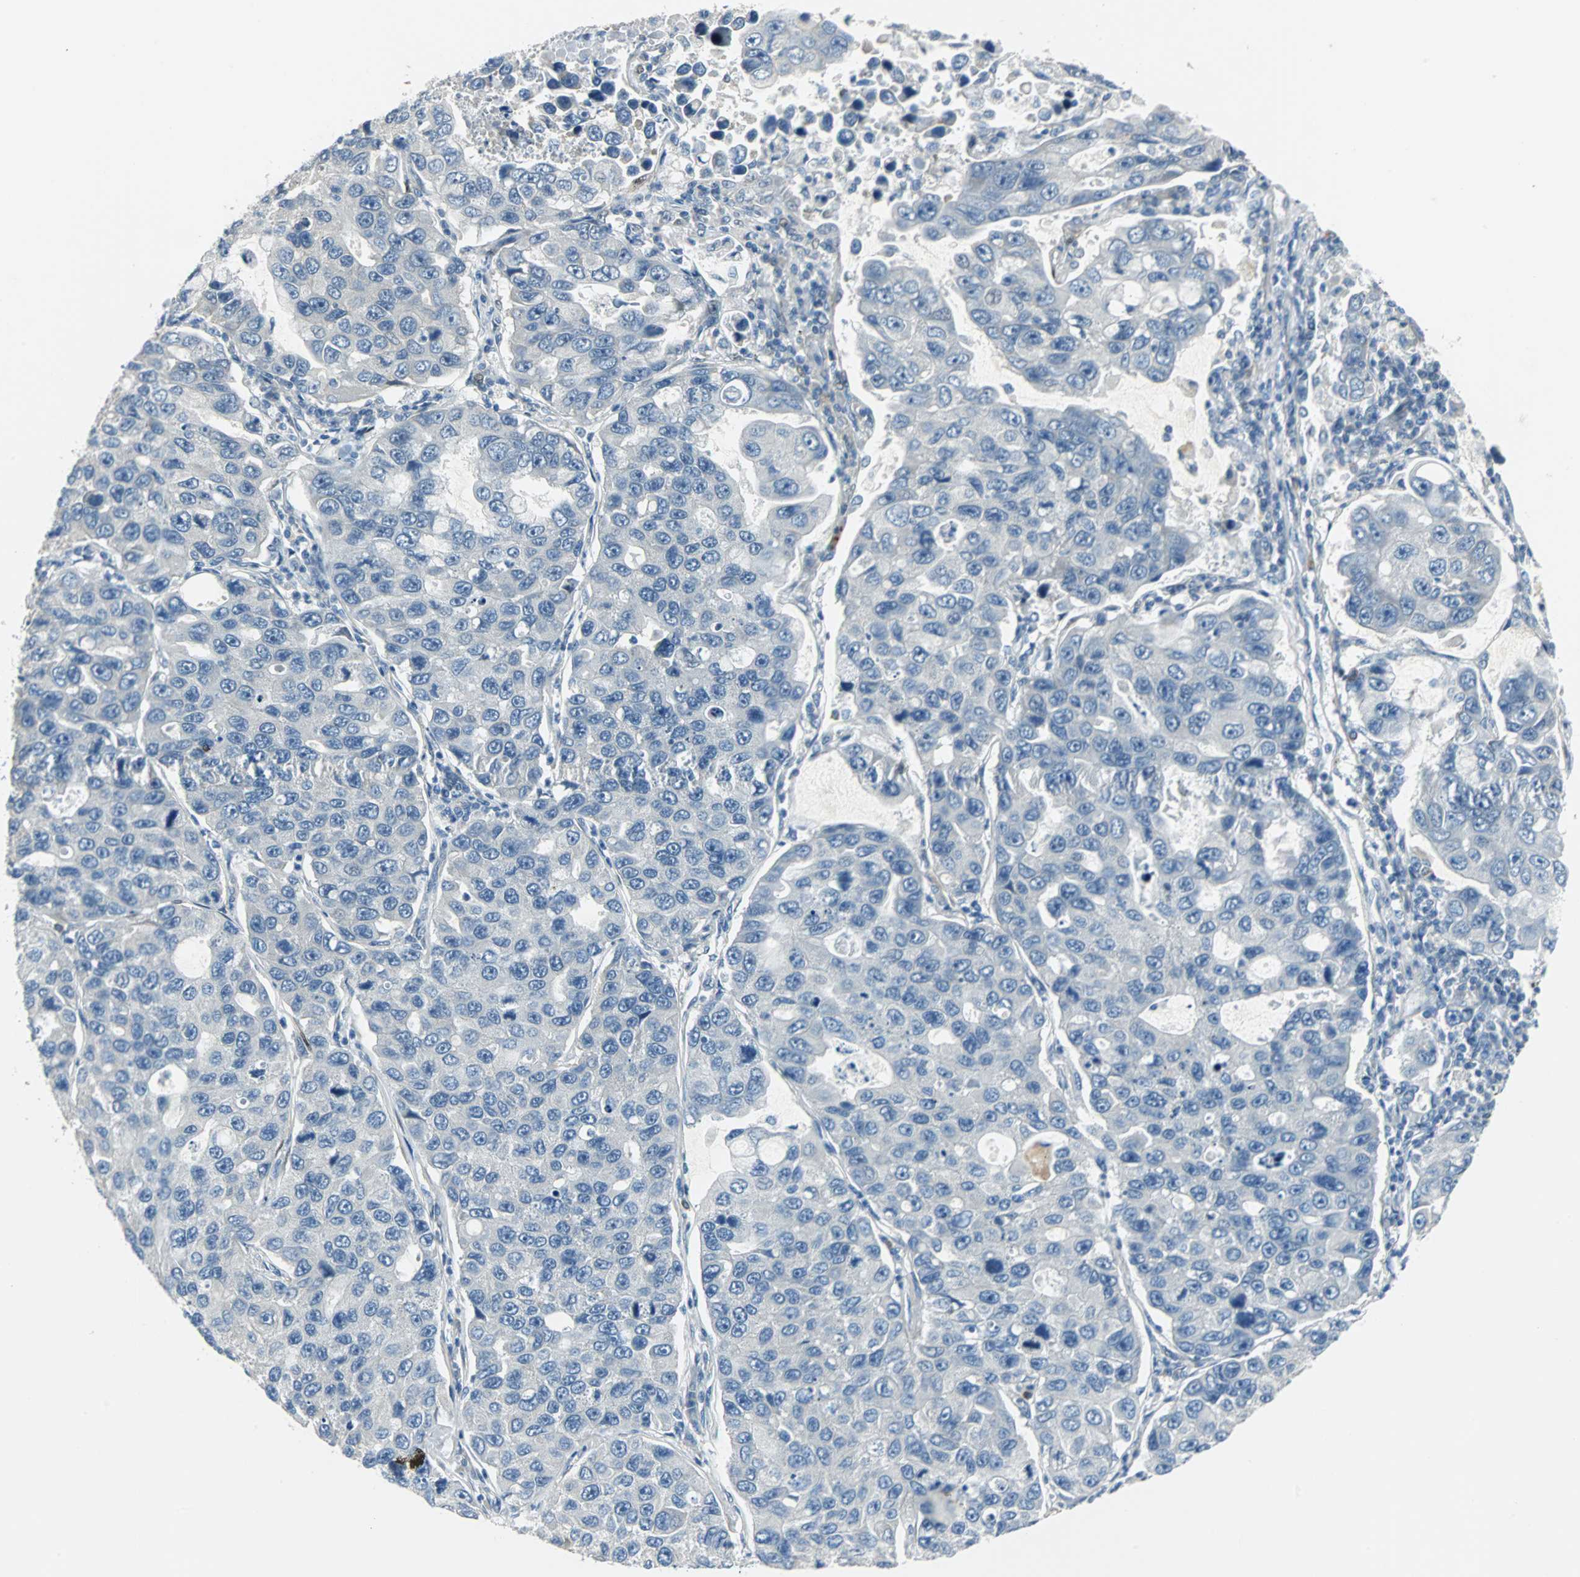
{"staining": {"intensity": "negative", "quantity": "none", "location": "none"}, "tissue": "lung cancer", "cell_type": "Tumor cells", "image_type": "cancer", "snomed": [{"axis": "morphology", "description": "Adenocarcinoma, NOS"}, {"axis": "topography", "description": "Lung"}], "caption": "Immunohistochemical staining of lung cancer exhibits no significant staining in tumor cells.", "gene": "FHL2", "patient": {"sex": "male", "age": 64}}